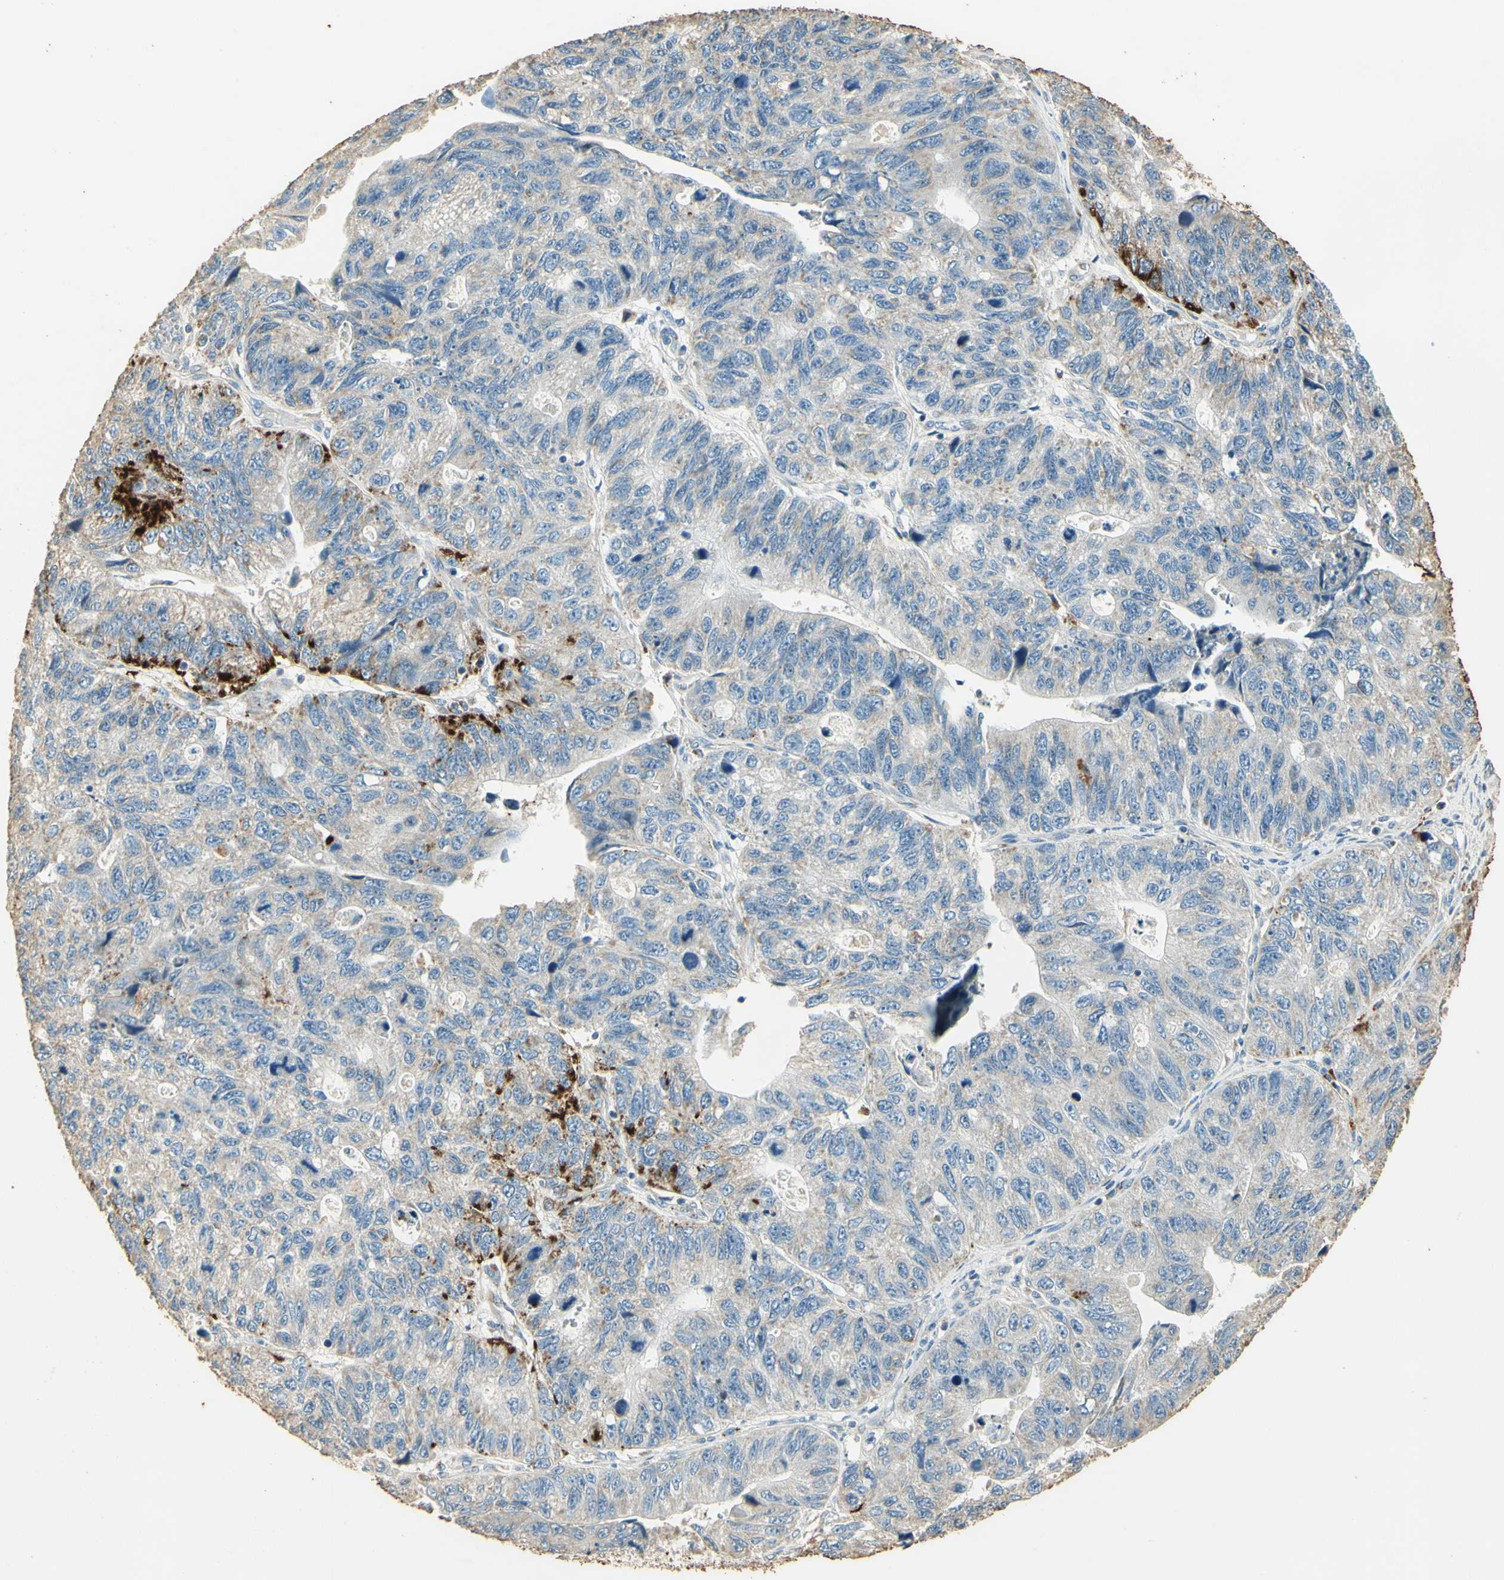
{"staining": {"intensity": "strong", "quantity": "<25%", "location": "cytoplasmic/membranous"}, "tissue": "stomach cancer", "cell_type": "Tumor cells", "image_type": "cancer", "snomed": [{"axis": "morphology", "description": "Adenocarcinoma, NOS"}, {"axis": "topography", "description": "Stomach"}], "caption": "About <25% of tumor cells in adenocarcinoma (stomach) reveal strong cytoplasmic/membranous protein positivity as visualized by brown immunohistochemical staining.", "gene": "ARHGEF17", "patient": {"sex": "male", "age": 59}}